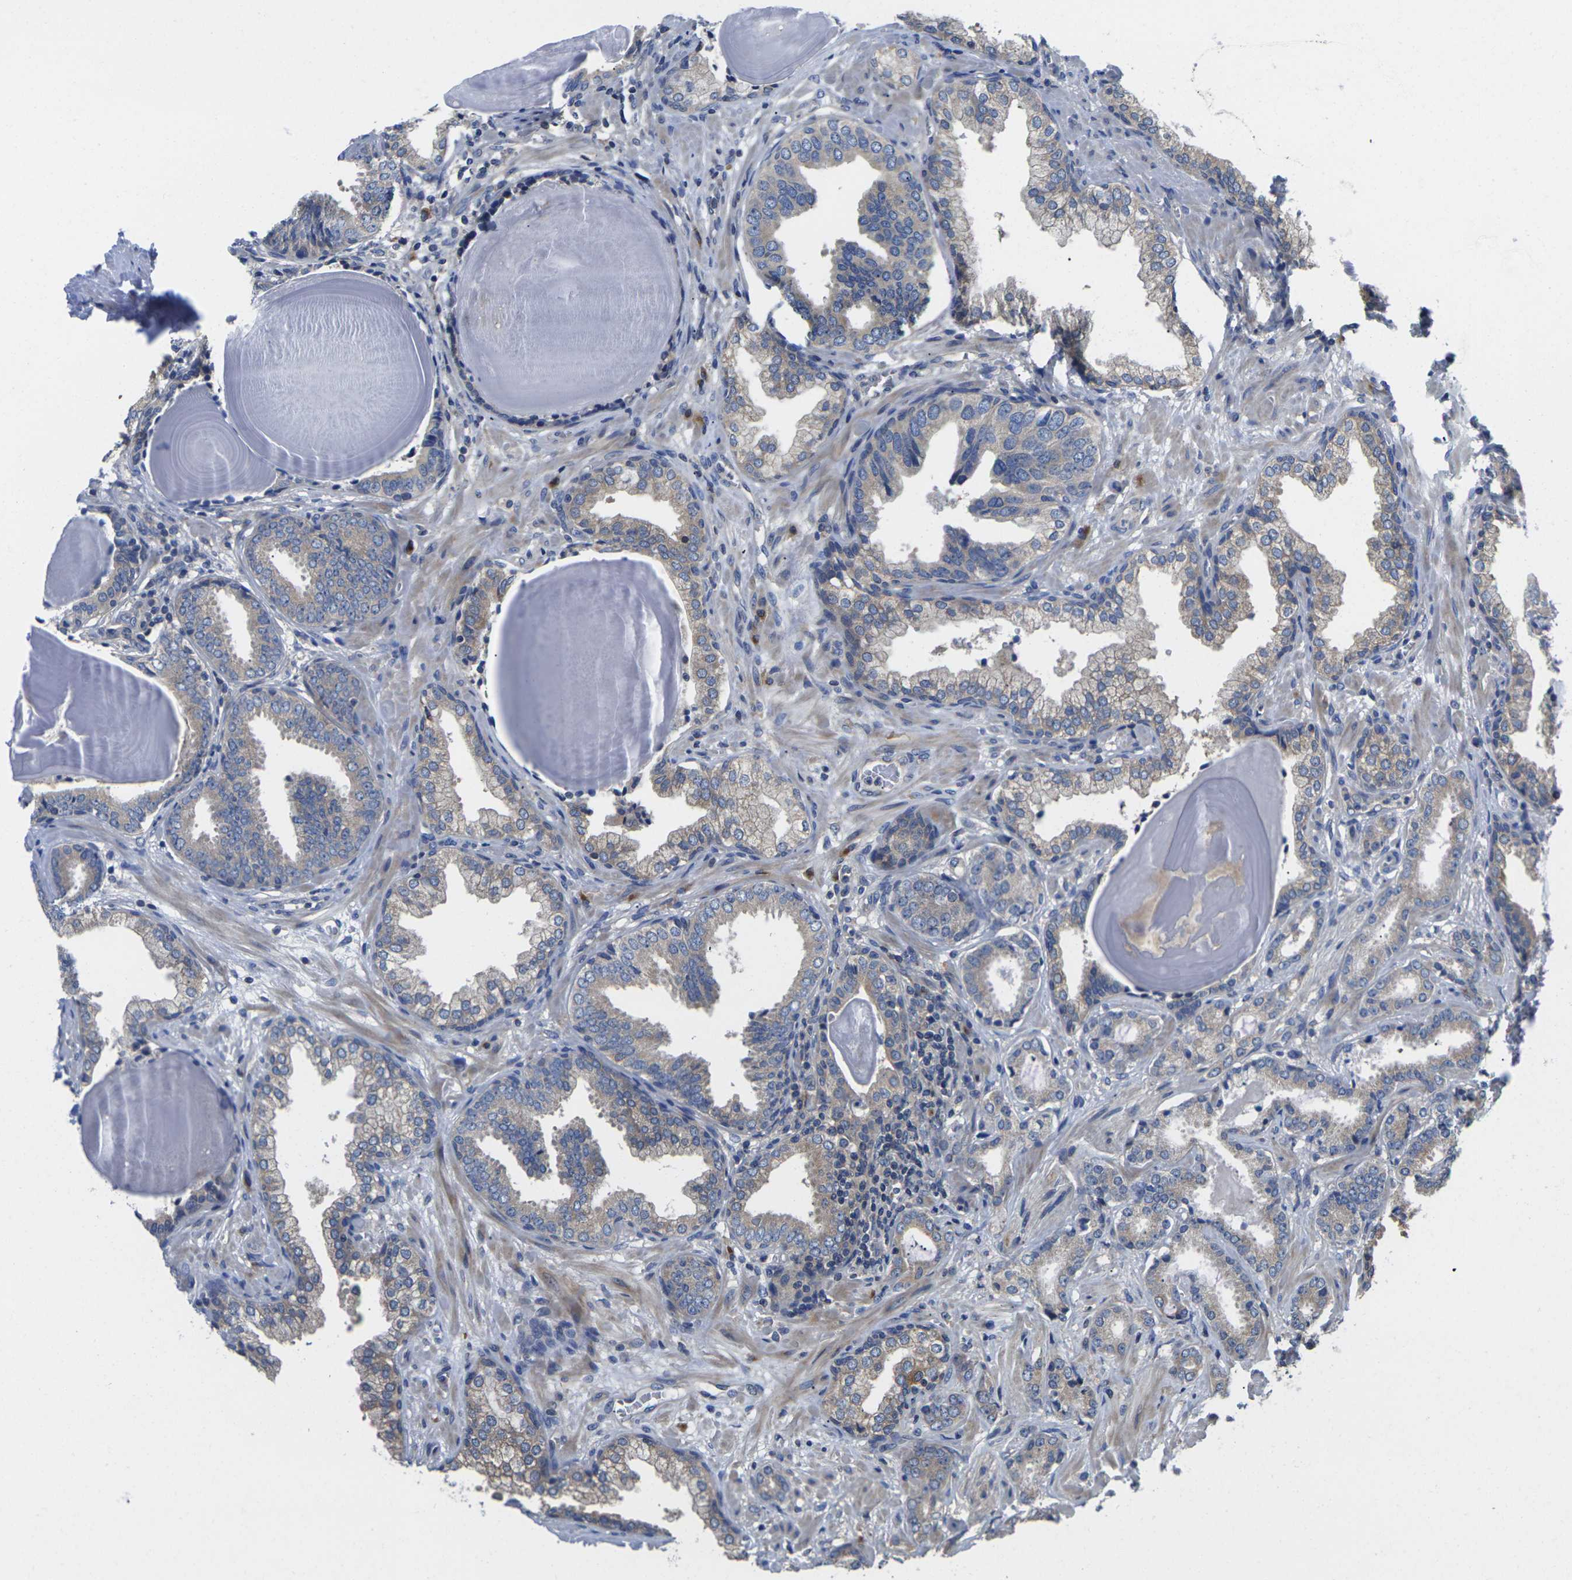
{"staining": {"intensity": "weak", "quantity": ">75%", "location": "cytoplasmic/membranous"}, "tissue": "prostate cancer", "cell_type": "Tumor cells", "image_type": "cancer", "snomed": [{"axis": "morphology", "description": "Adenocarcinoma, Low grade"}, {"axis": "topography", "description": "Prostate"}], "caption": "Immunohistochemical staining of human prostate low-grade adenocarcinoma shows low levels of weak cytoplasmic/membranous protein positivity in about >75% of tumor cells. The protein is stained brown, and the nuclei are stained in blue (DAB (3,3'-diaminobenzidine) IHC with brightfield microscopy, high magnification).", "gene": "TMCC2", "patient": {"sex": "male", "age": 53}}